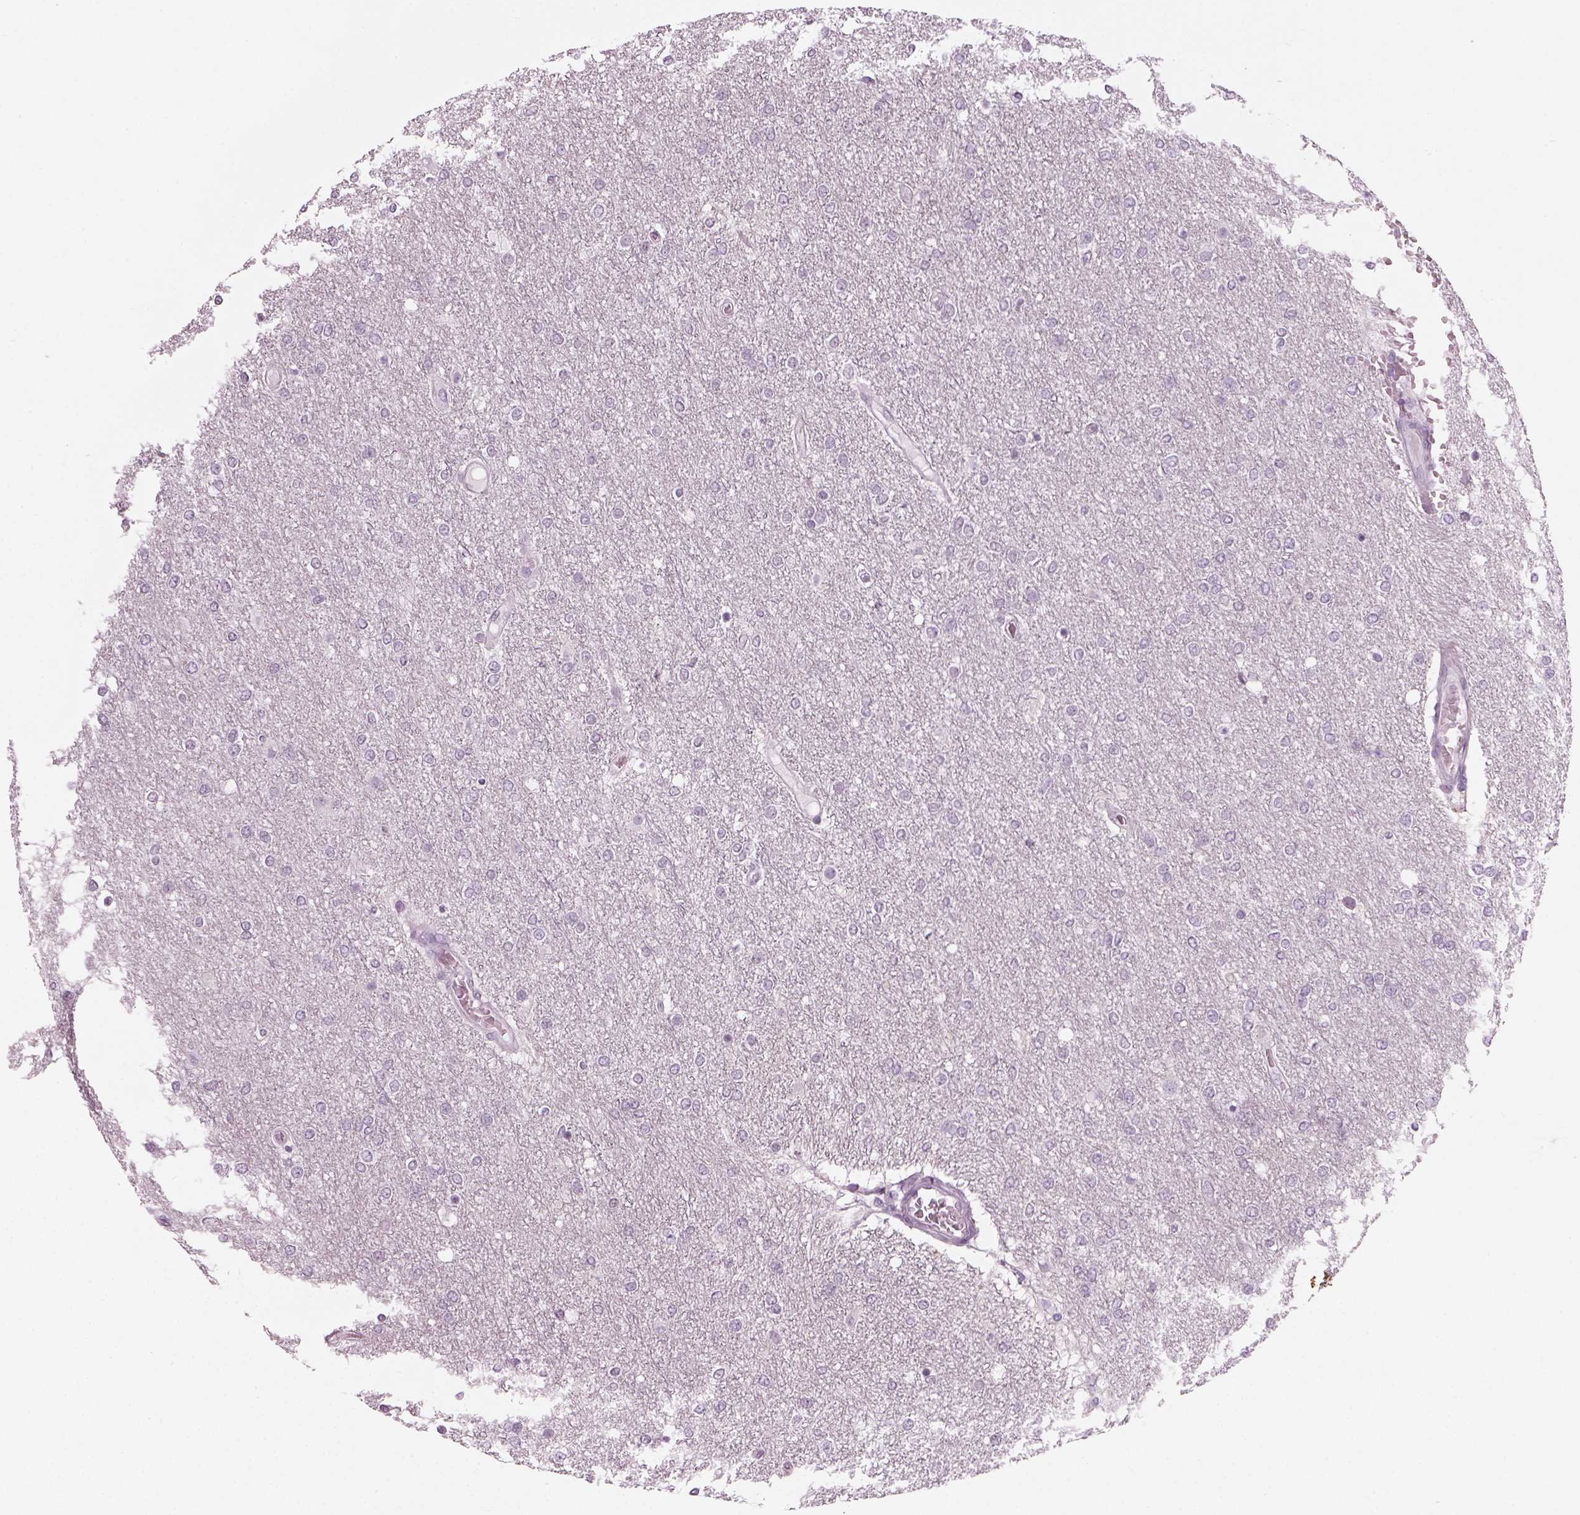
{"staining": {"intensity": "negative", "quantity": "none", "location": "none"}, "tissue": "glioma", "cell_type": "Tumor cells", "image_type": "cancer", "snomed": [{"axis": "morphology", "description": "Glioma, malignant, High grade"}, {"axis": "topography", "description": "Brain"}], "caption": "High magnification brightfield microscopy of high-grade glioma (malignant) stained with DAB (3,3'-diaminobenzidine) (brown) and counterstained with hematoxylin (blue): tumor cells show no significant positivity.", "gene": "KCNG2", "patient": {"sex": "female", "age": 61}}